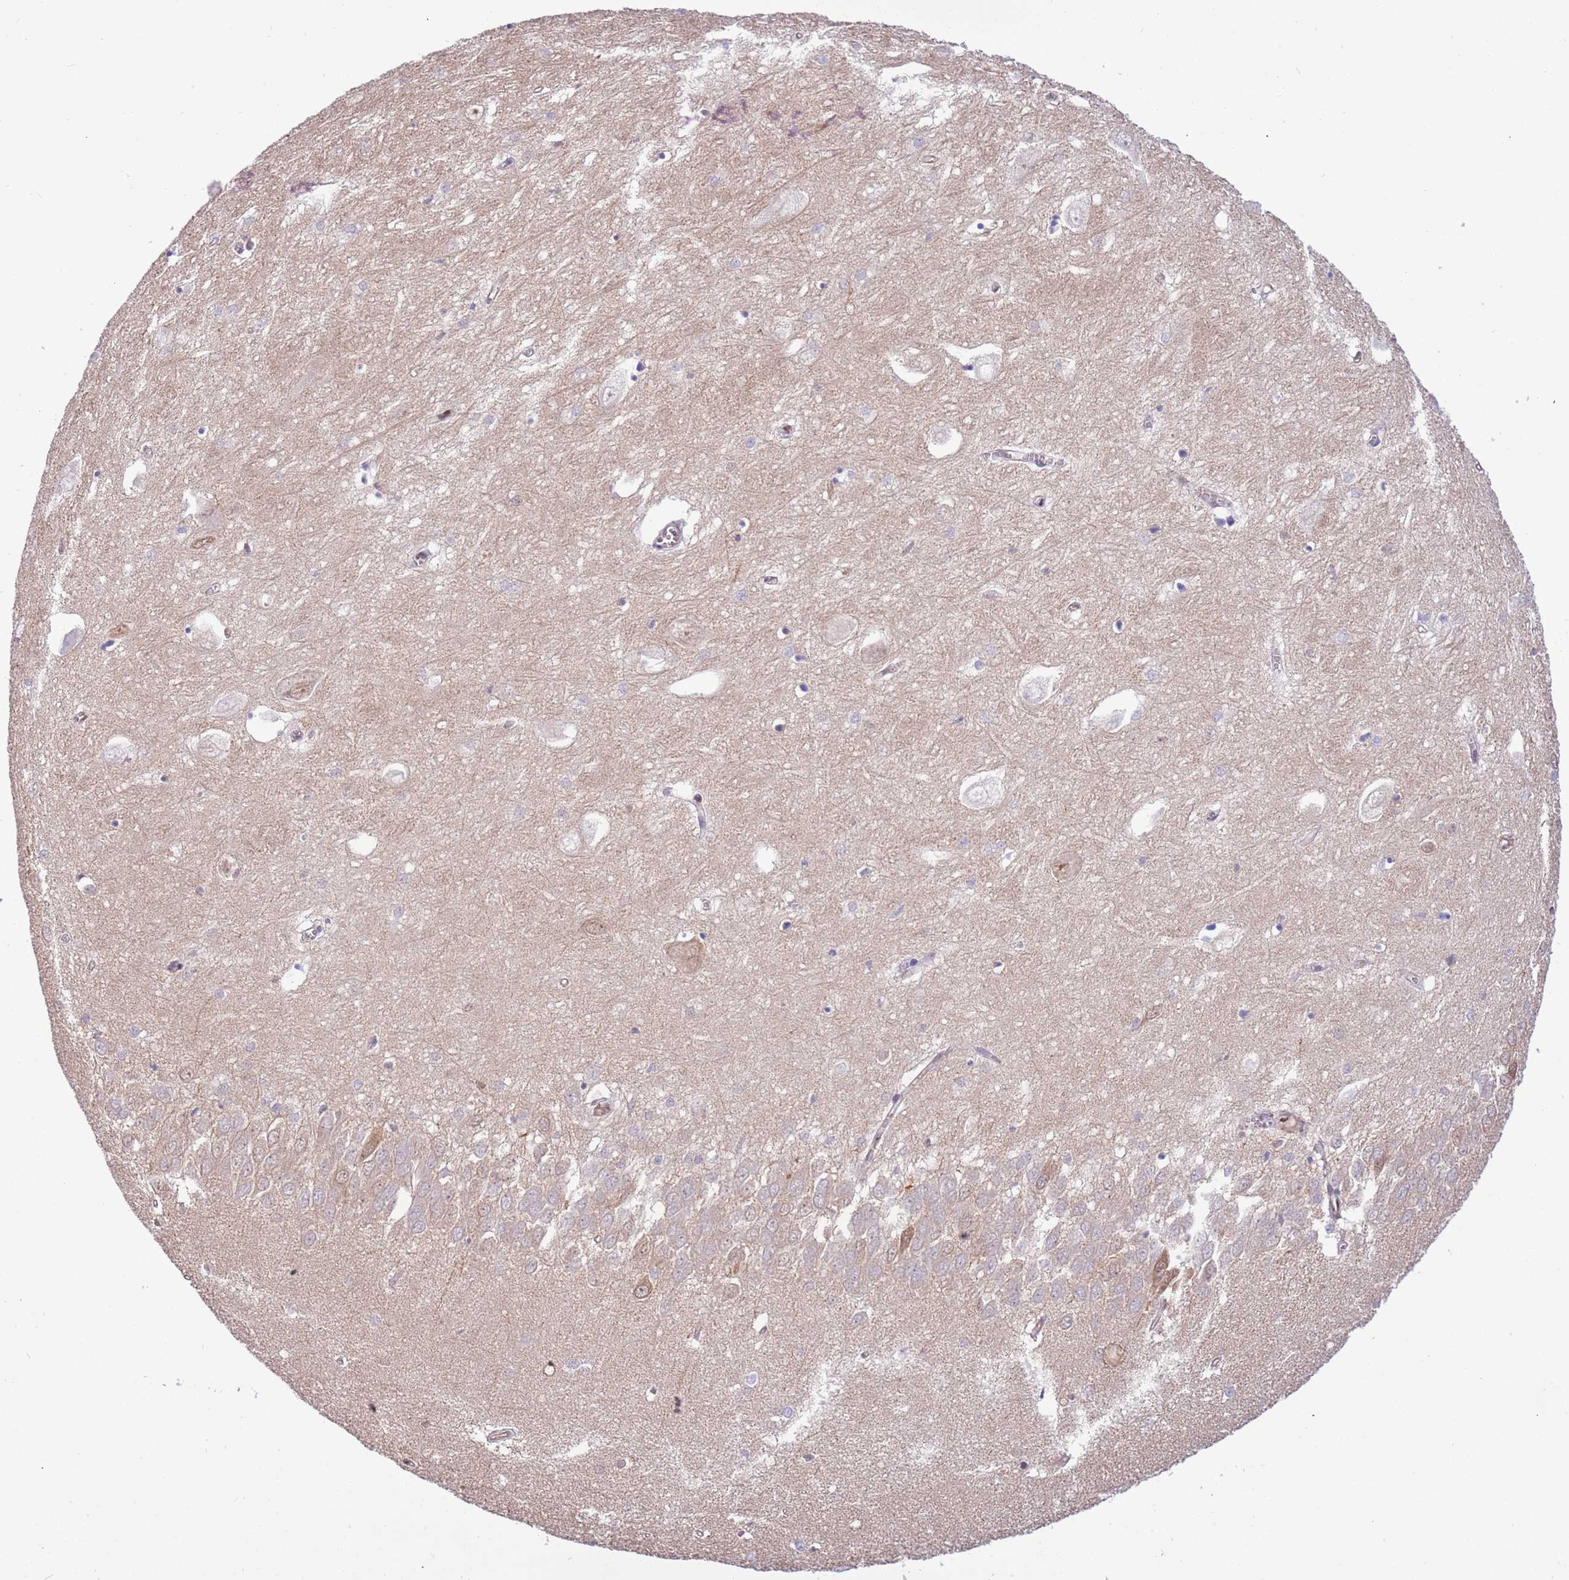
{"staining": {"intensity": "weak", "quantity": "<25%", "location": "cytoplasmic/membranous"}, "tissue": "hippocampus", "cell_type": "Glial cells", "image_type": "normal", "snomed": [{"axis": "morphology", "description": "Normal tissue, NOS"}, {"axis": "topography", "description": "Hippocampus"}], "caption": "IHC of normal human hippocampus shows no positivity in glial cells.", "gene": "STIP1", "patient": {"sex": "female", "age": 64}}